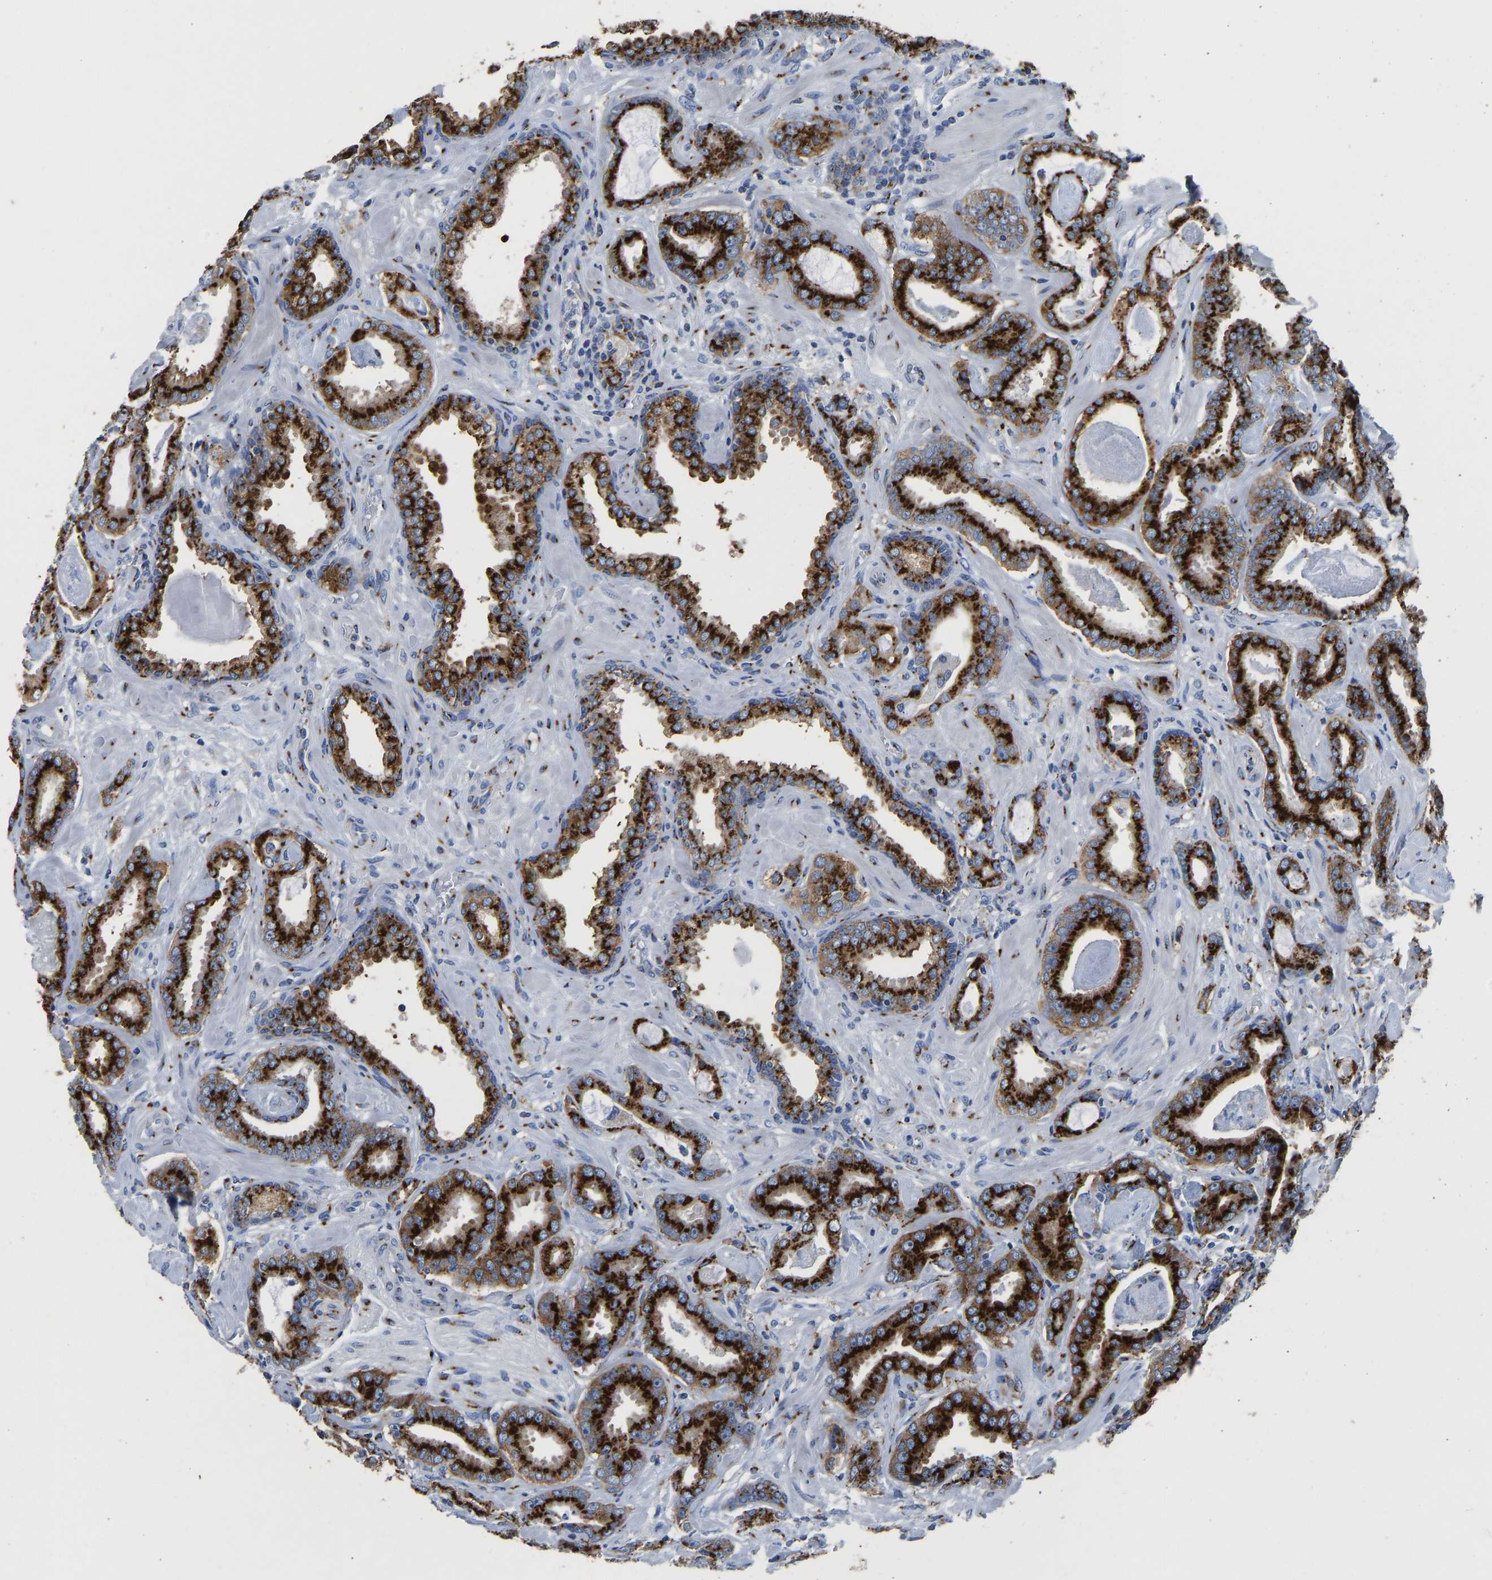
{"staining": {"intensity": "strong", "quantity": ">75%", "location": "cytoplasmic/membranous"}, "tissue": "prostate cancer", "cell_type": "Tumor cells", "image_type": "cancer", "snomed": [{"axis": "morphology", "description": "Adenocarcinoma, Low grade"}, {"axis": "topography", "description": "Prostate"}], "caption": "A high amount of strong cytoplasmic/membranous expression is identified in about >75% of tumor cells in prostate cancer tissue. The staining was performed using DAB (3,3'-diaminobenzidine) to visualize the protein expression in brown, while the nuclei were stained in blue with hematoxylin (Magnification: 20x).", "gene": "TMEM87A", "patient": {"sex": "male", "age": 53}}